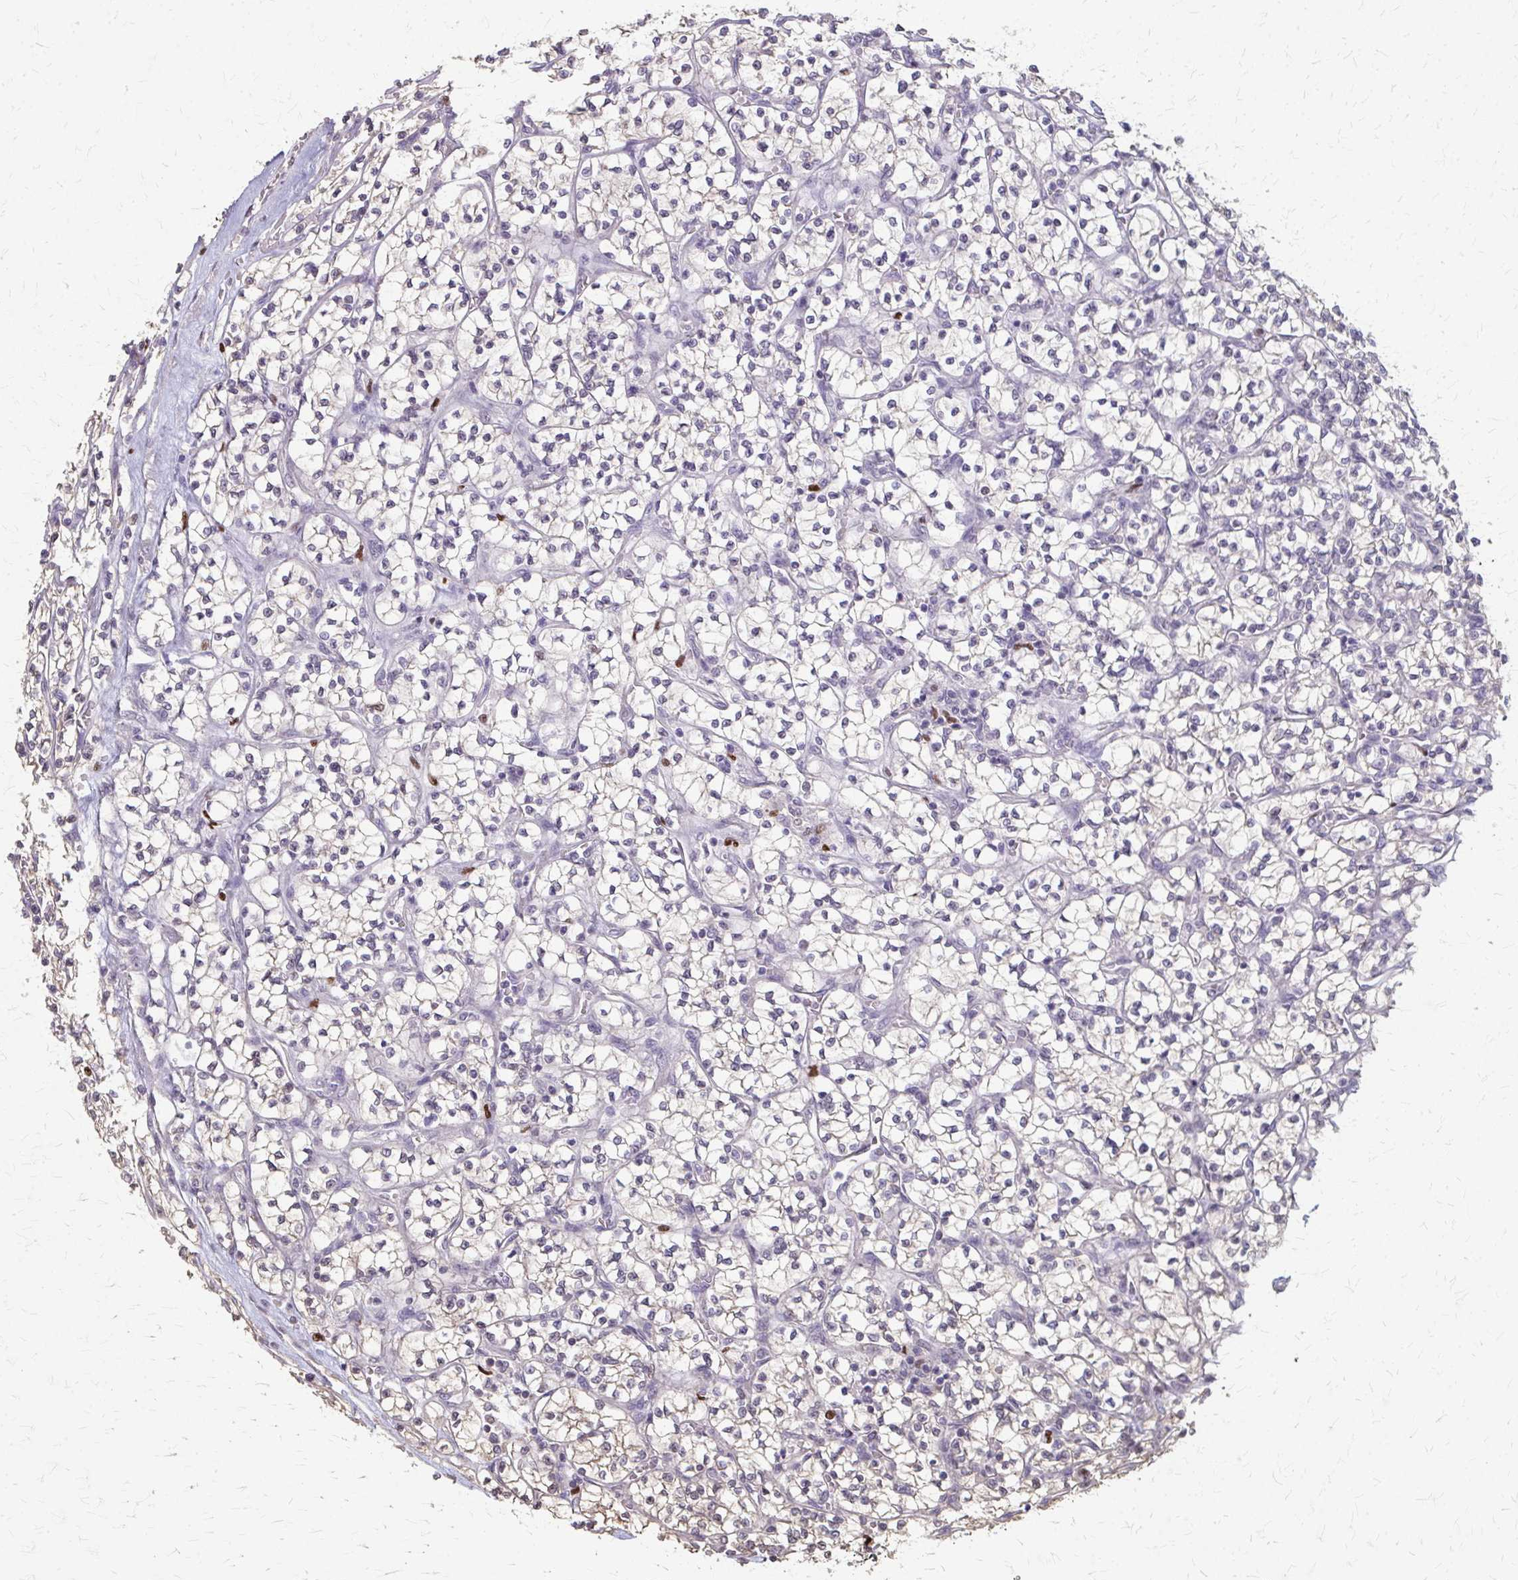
{"staining": {"intensity": "negative", "quantity": "none", "location": "none"}, "tissue": "renal cancer", "cell_type": "Tumor cells", "image_type": "cancer", "snomed": [{"axis": "morphology", "description": "Adenocarcinoma, NOS"}, {"axis": "topography", "description": "Kidney"}], "caption": "This is an IHC photomicrograph of human renal cancer (adenocarcinoma). There is no staining in tumor cells.", "gene": "RABGAP1L", "patient": {"sex": "female", "age": 64}}